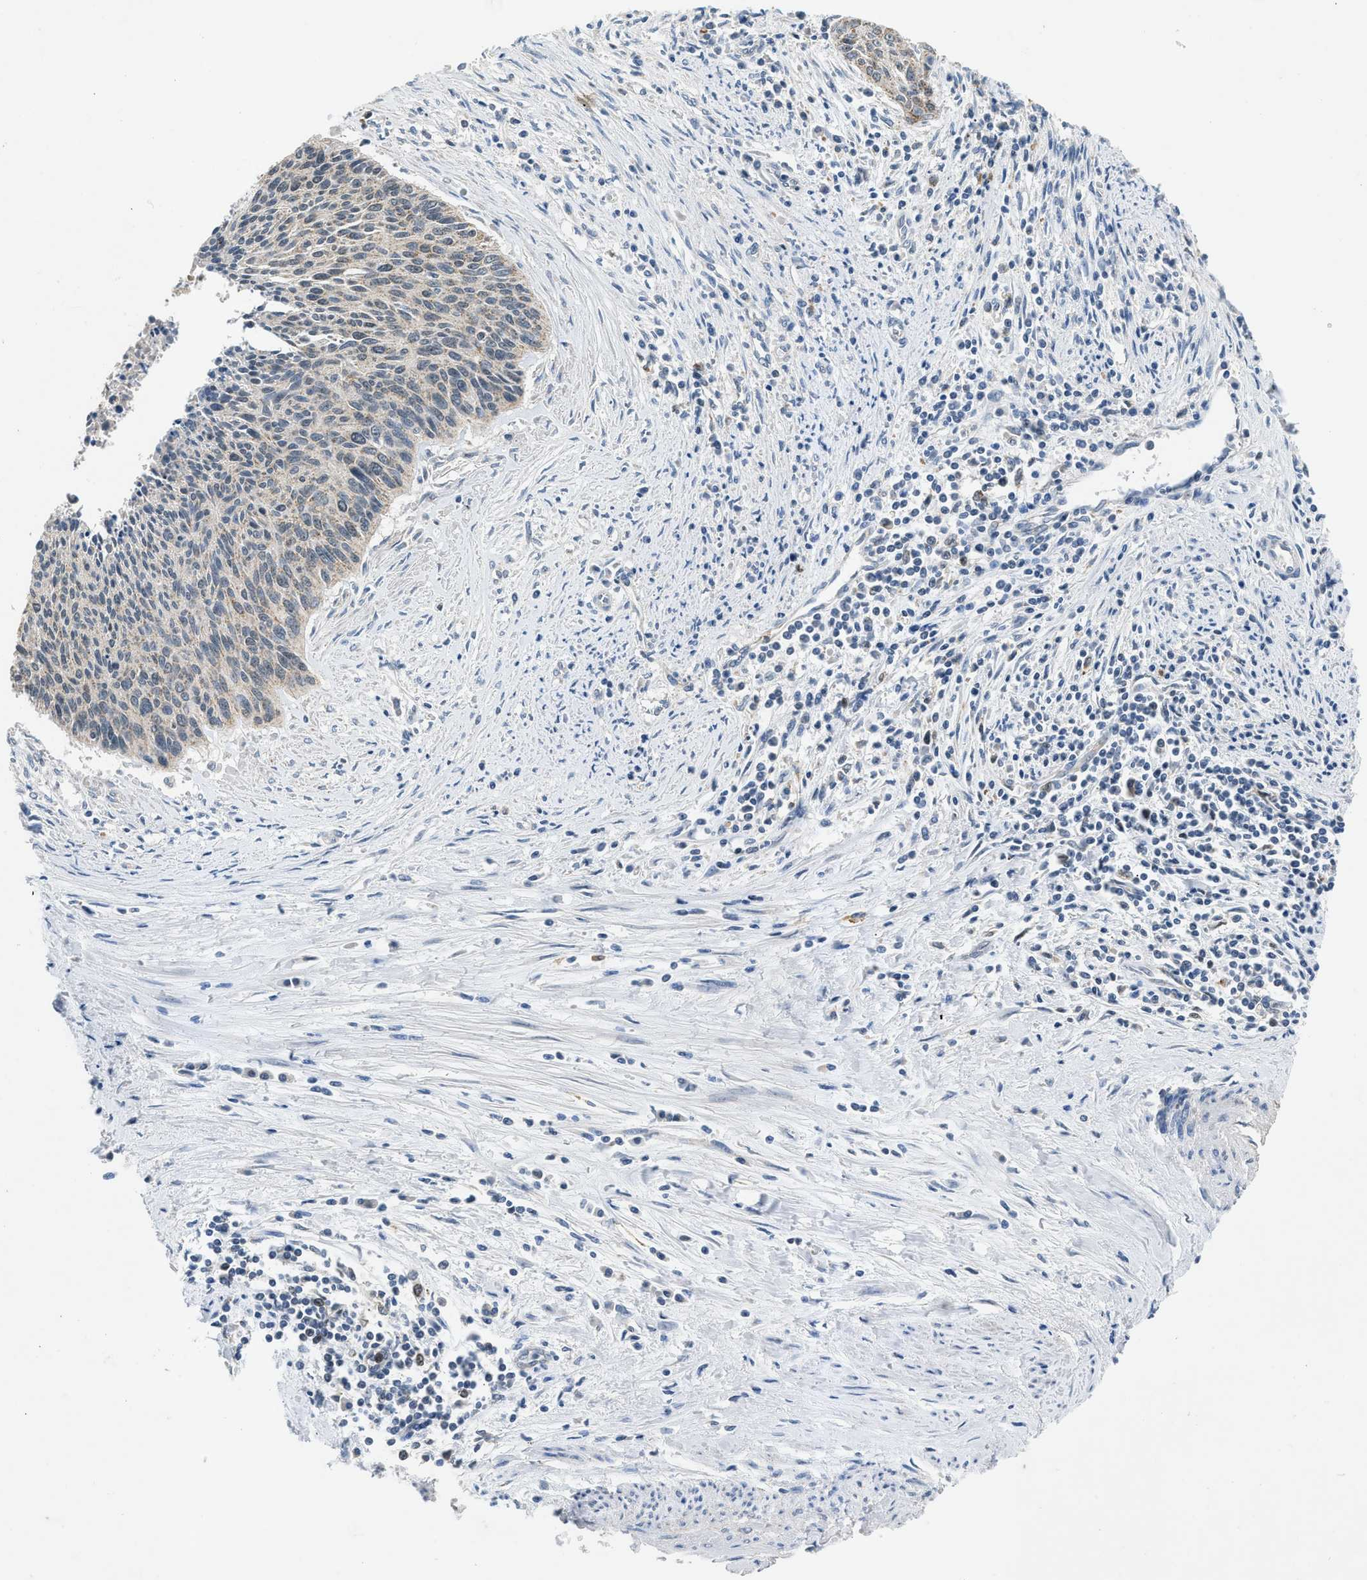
{"staining": {"intensity": "weak", "quantity": "25%-75%", "location": "cytoplasmic/membranous"}, "tissue": "cervical cancer", "cell_type": "Tumor cells", "image_type": "cancer", "snomed": [{"axis": "morphology", "description": "Squamous cell carcinoma, NOS"}, {"axis": "topography", "description": "Cervix"}], "caption": "Brown immunohistochemical staining in cervical cancer (squamous cell carcinoma) shows weak cytoplasmic/membranous expression in approximately 25%-75% of tumor cells.", "gene": "TOMM34", "patient": {"sex": "female", "age": 55}}